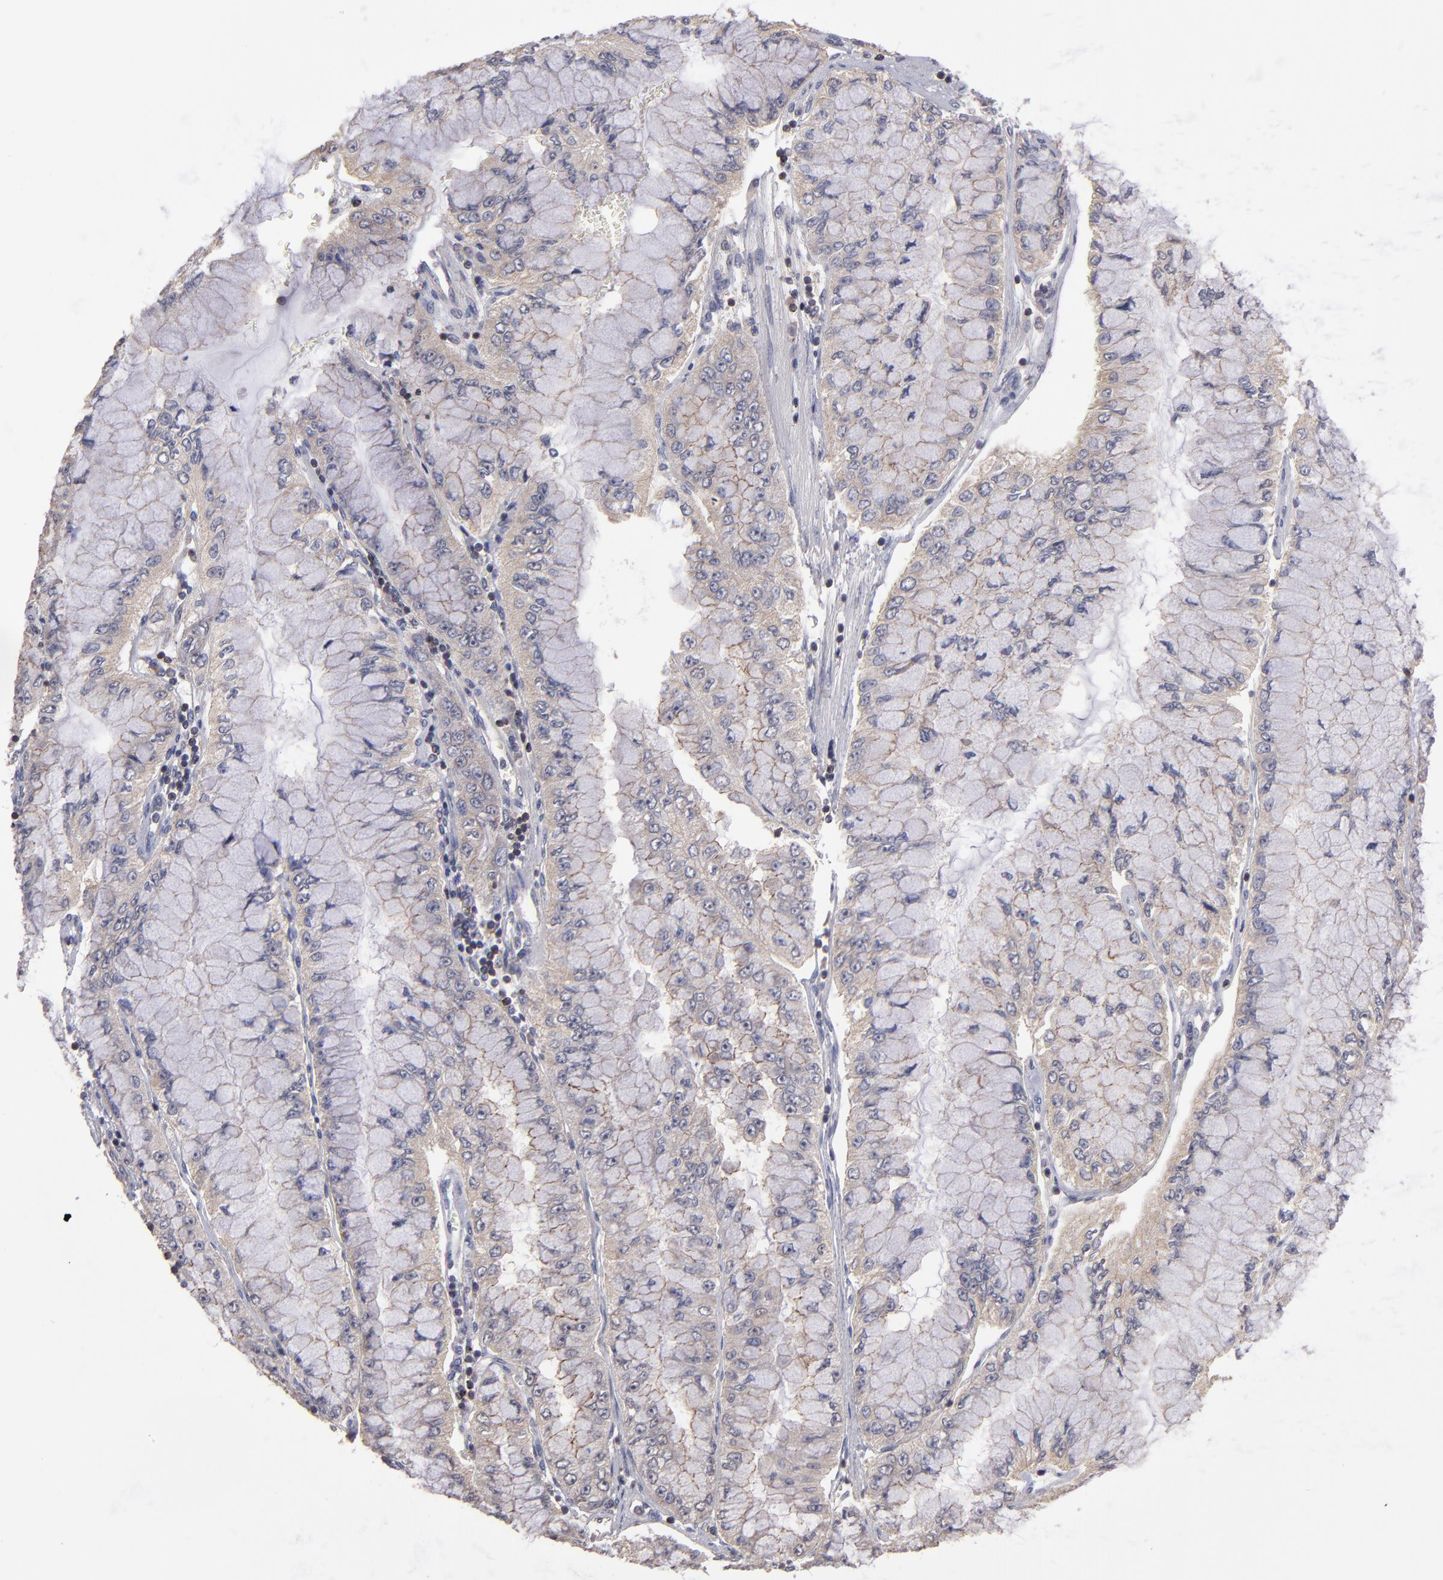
{"staining": {"intensity": "moderate", "quantity": "25%-75%", "location": "cytoplasmic/membranous"}, "tissue": "liver cancer", "cell_type": "Tumor cells", "image_type": "cancer", "snomed": [{"axis": "morphology", "description": "Cholangiocarcinoma"}, {"axis": "topography", "description": "Liver"}], "caption": "Brown immunohistochemical staining in liver cancer (cholangiocarcinoma) shows moderate cytoplasmic/membranous staining in approximately 25%-75% of tumor cells.", "gene": "NF2", "patient": {"sex": "female", "age": 79}}